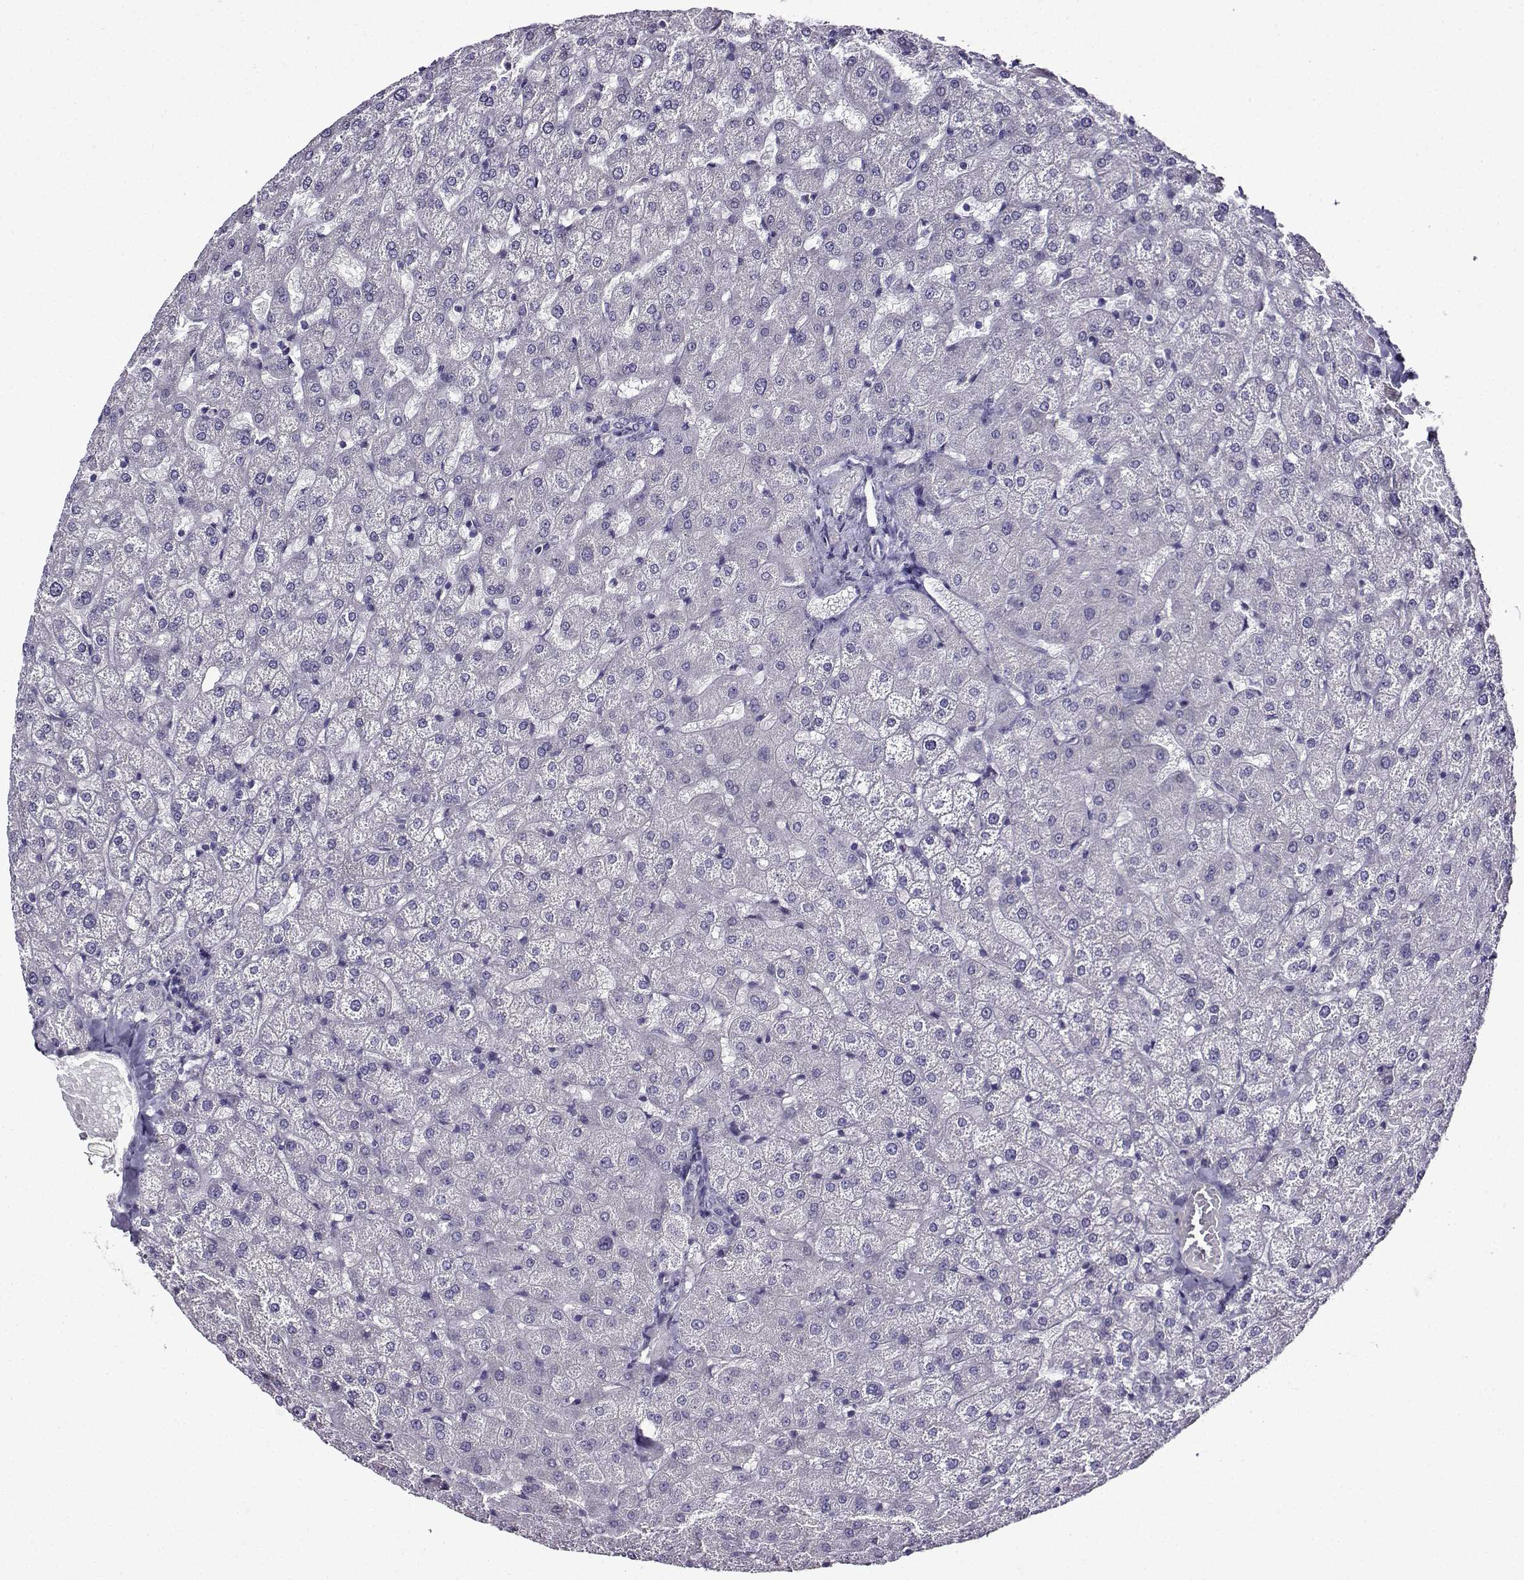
{"staining": {"intensity": "negative", "quantity": "none", "location": "none"}, "tissue": "liver", "cell_type": "Cholangiocytes", "image_type": "normal", "snomed": [{"axis": "morphology", "description": "Normal tissue, NOS"}, {"axis": "topography", "description": "Liver"}], "caption": "Immunohistochemistry of normal liver reveals no expression in cholangiocytes.", "gene": "TMEM266", "patient": {"sex": "female", "age": 50}}